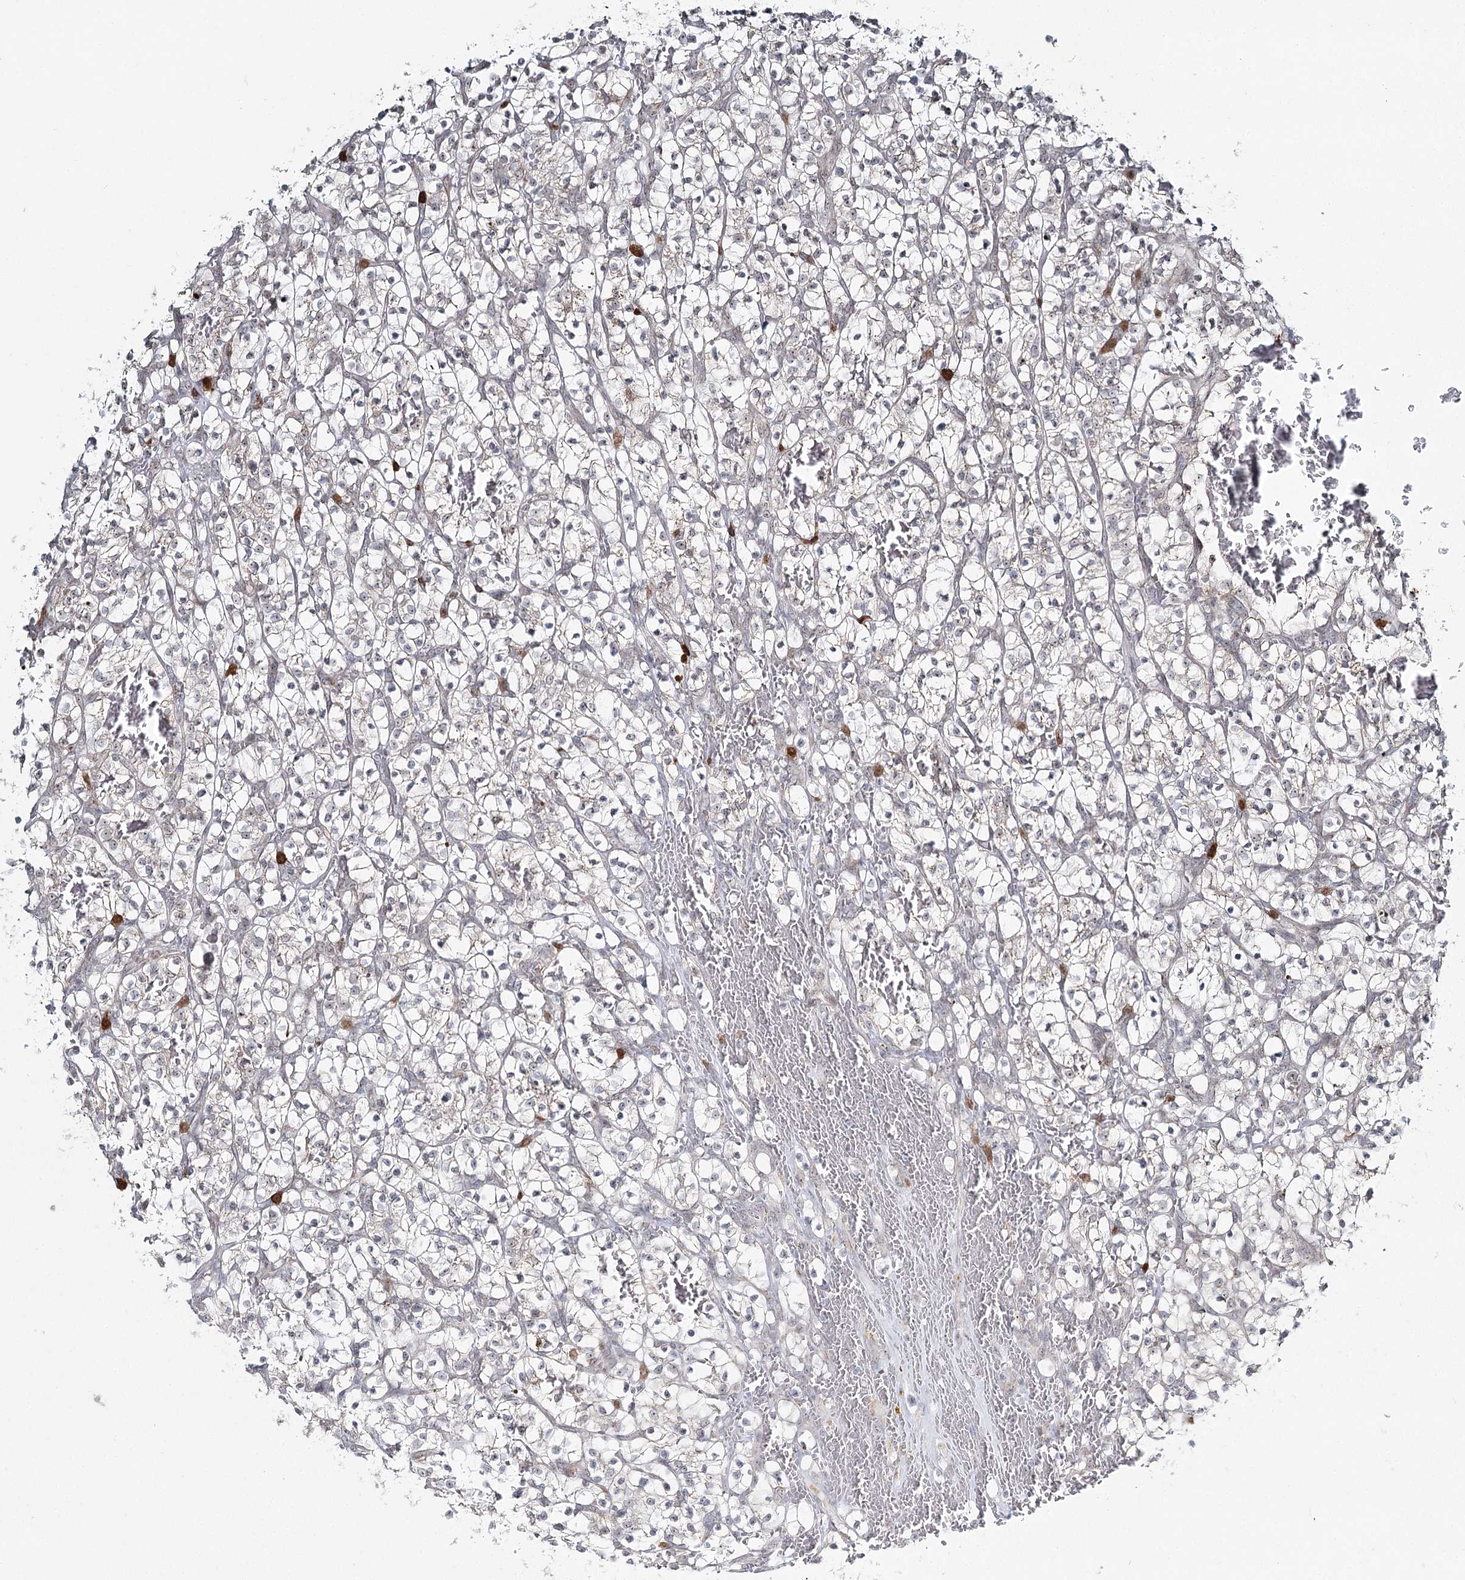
{"staining": {"intensity": "negative", "quantity": "none", "location": "none"}, "tissue": "renal cancer", "cell_type": "Tumor cells", "image_type": "cancer", "snomed": [{"axis": "morphology", "description": "Adenocarcinoma, NOS"}, {"axis": "topography", "description": "Kidney"}], "caption": "Tumor cells show no significant protein positivity in adenocarcinoma (renal). The staining is performed using DAB brown chromogen with nuclei counter-stained in using hematoxylin.", "gene": "ATAD1", "patient": {"sex": "female", "age": 57}}